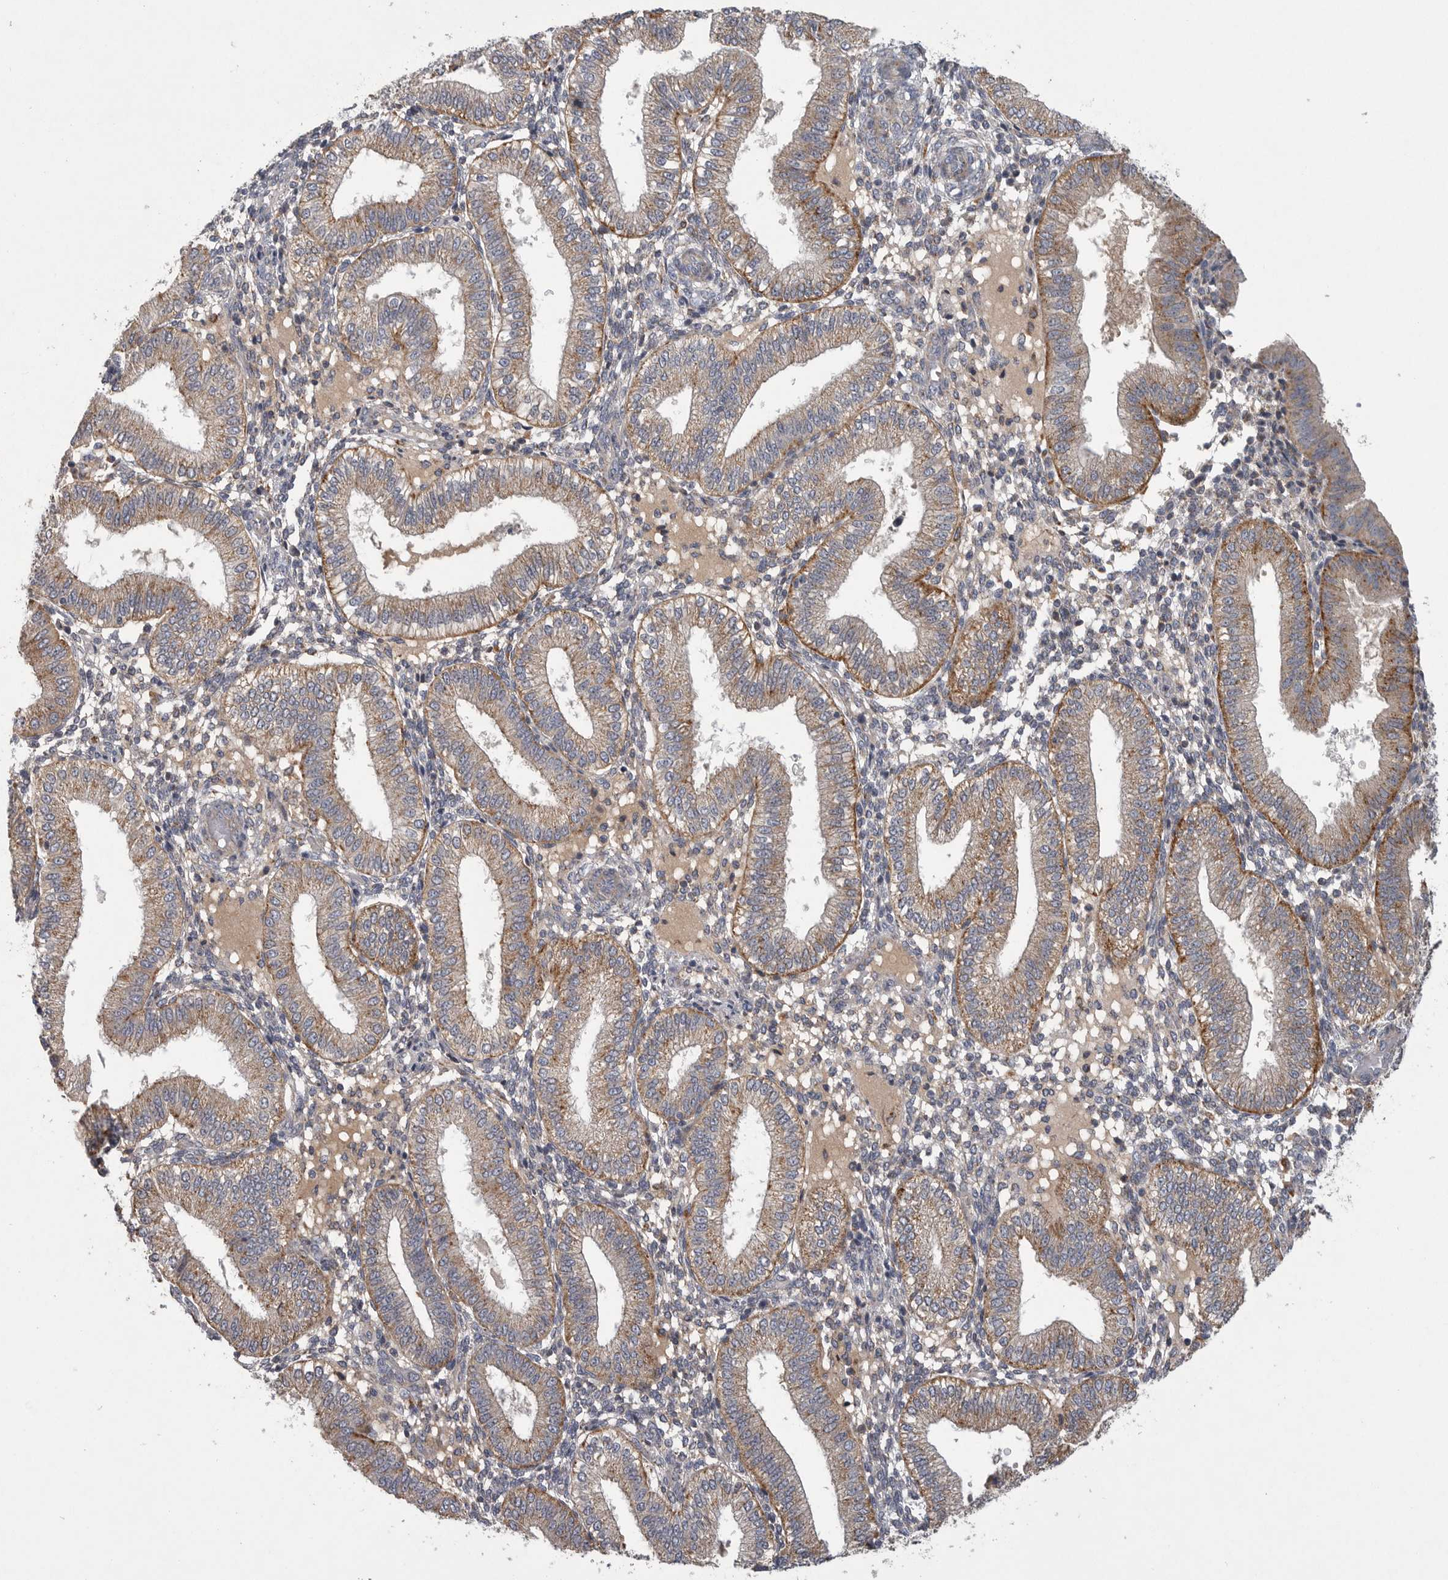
{"staining": {"intensity": "moderate", "quantity": "<25%", "location": "cytoplasmic/membranous"}, "tissue": "endometrium", "cell_type": "Cells in endometrial stroma", "image_type": "normal", "snomed": [{"axis": "morphology", "description": "Normal tissue, NOS"}, {"axis": "topography", "description": "Endometrium"}], "caption": "IHC (DAB) staining of normal human endometrium reveals moderate cytoplasmic/membranous protein staining in approximately <25% of cells in endometrial stroma.", "gene": "LAMTOR3", "patient": {"sex": "female", "age": 39}}